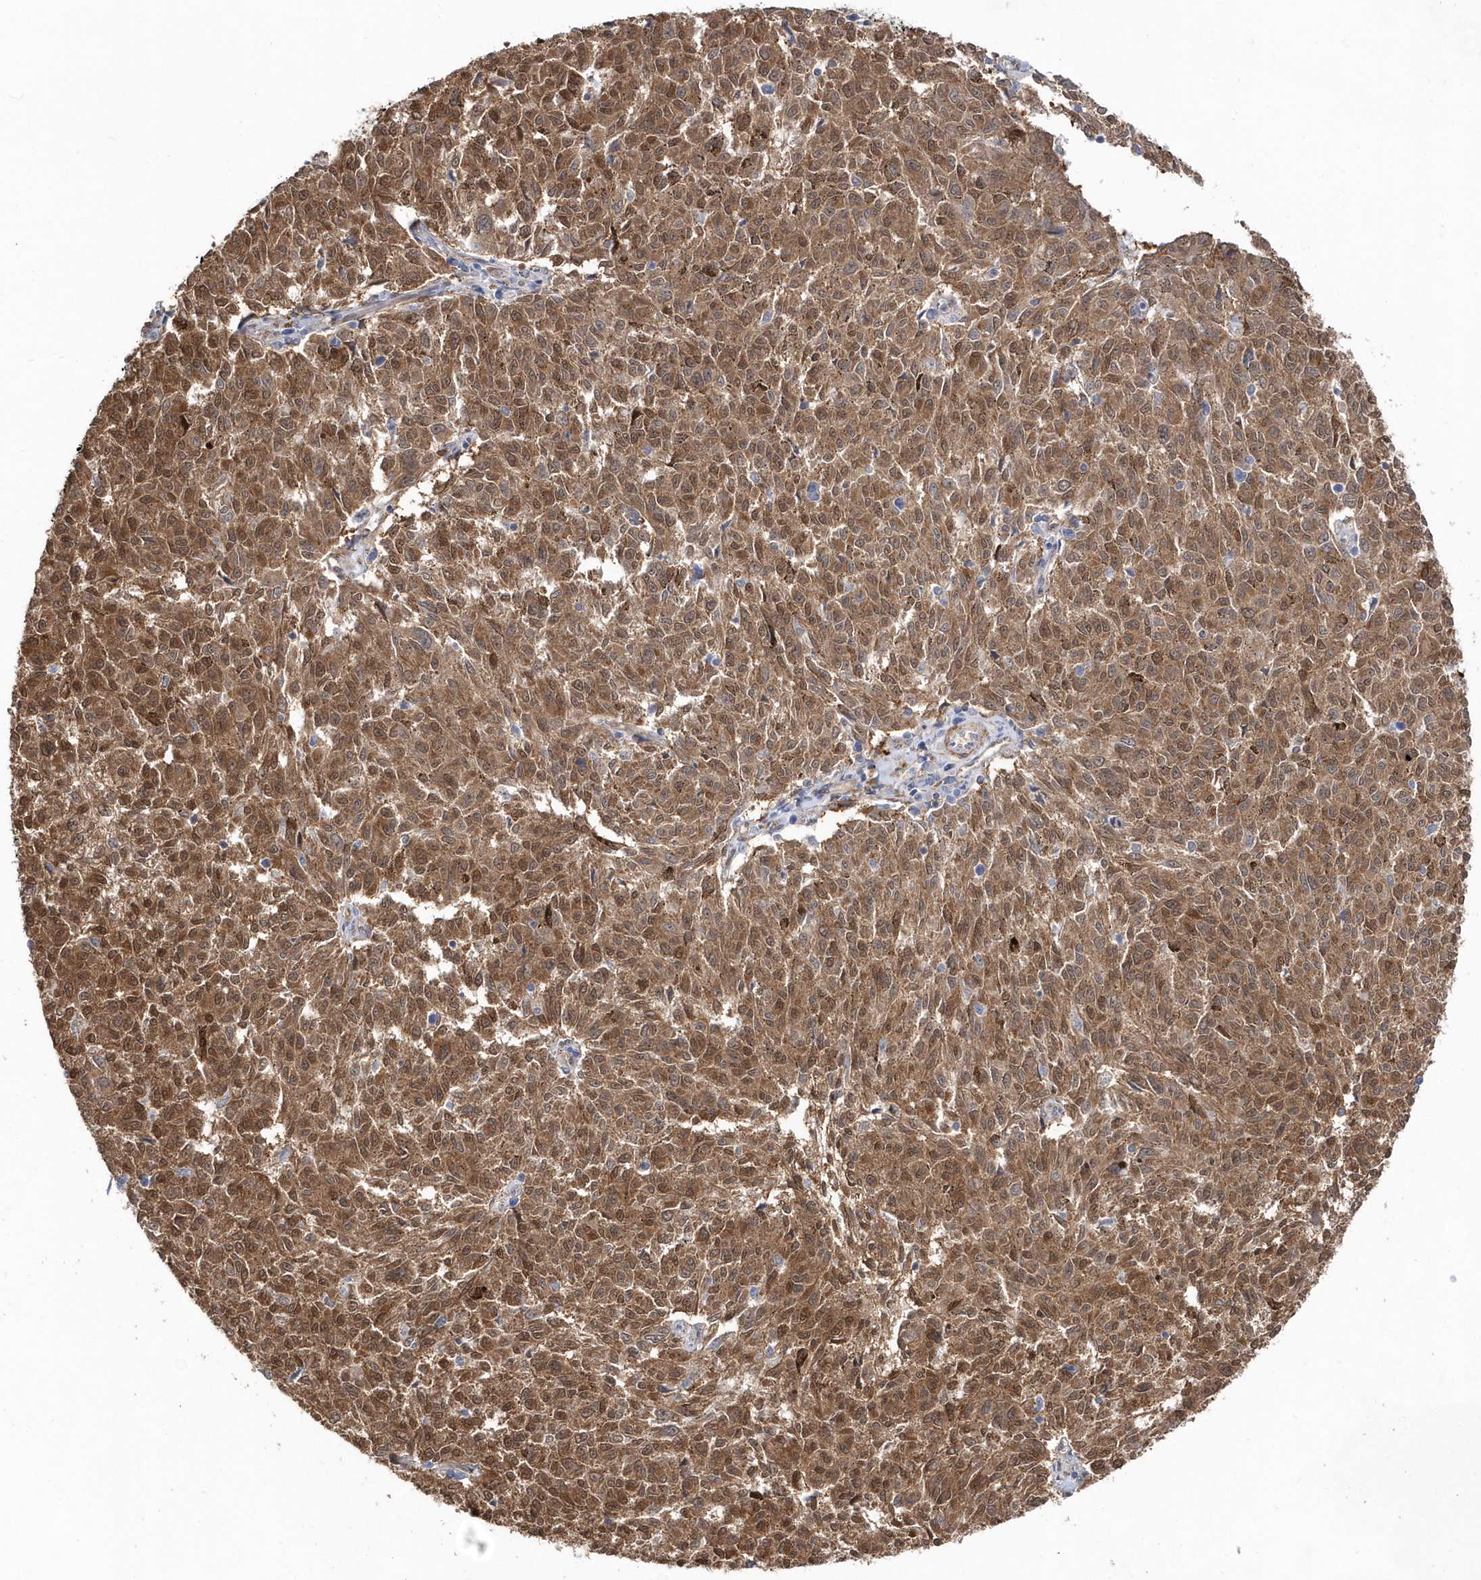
{"staining": {"intensity": "moderate", "quantity": ">75%", "location": "cytoplasmic/membranous,nuclear"}, "tissue": "melanoma", "cell_type": "Tumor cells", "image_type": "cancer", "snomed": [{"axis": "morphology", "description": "Malignant melanoma, NOS"}, {"axis": "topography", "description": "Skin"}], "caption": "Malignant melanoma stained with a brown dye reveals moderate cytoplasmic/membranous and nuclear positive positivity in about >75% of tumor cells.", "gene": "BDH2", "patient": {"sex": "female", "age": 72}}